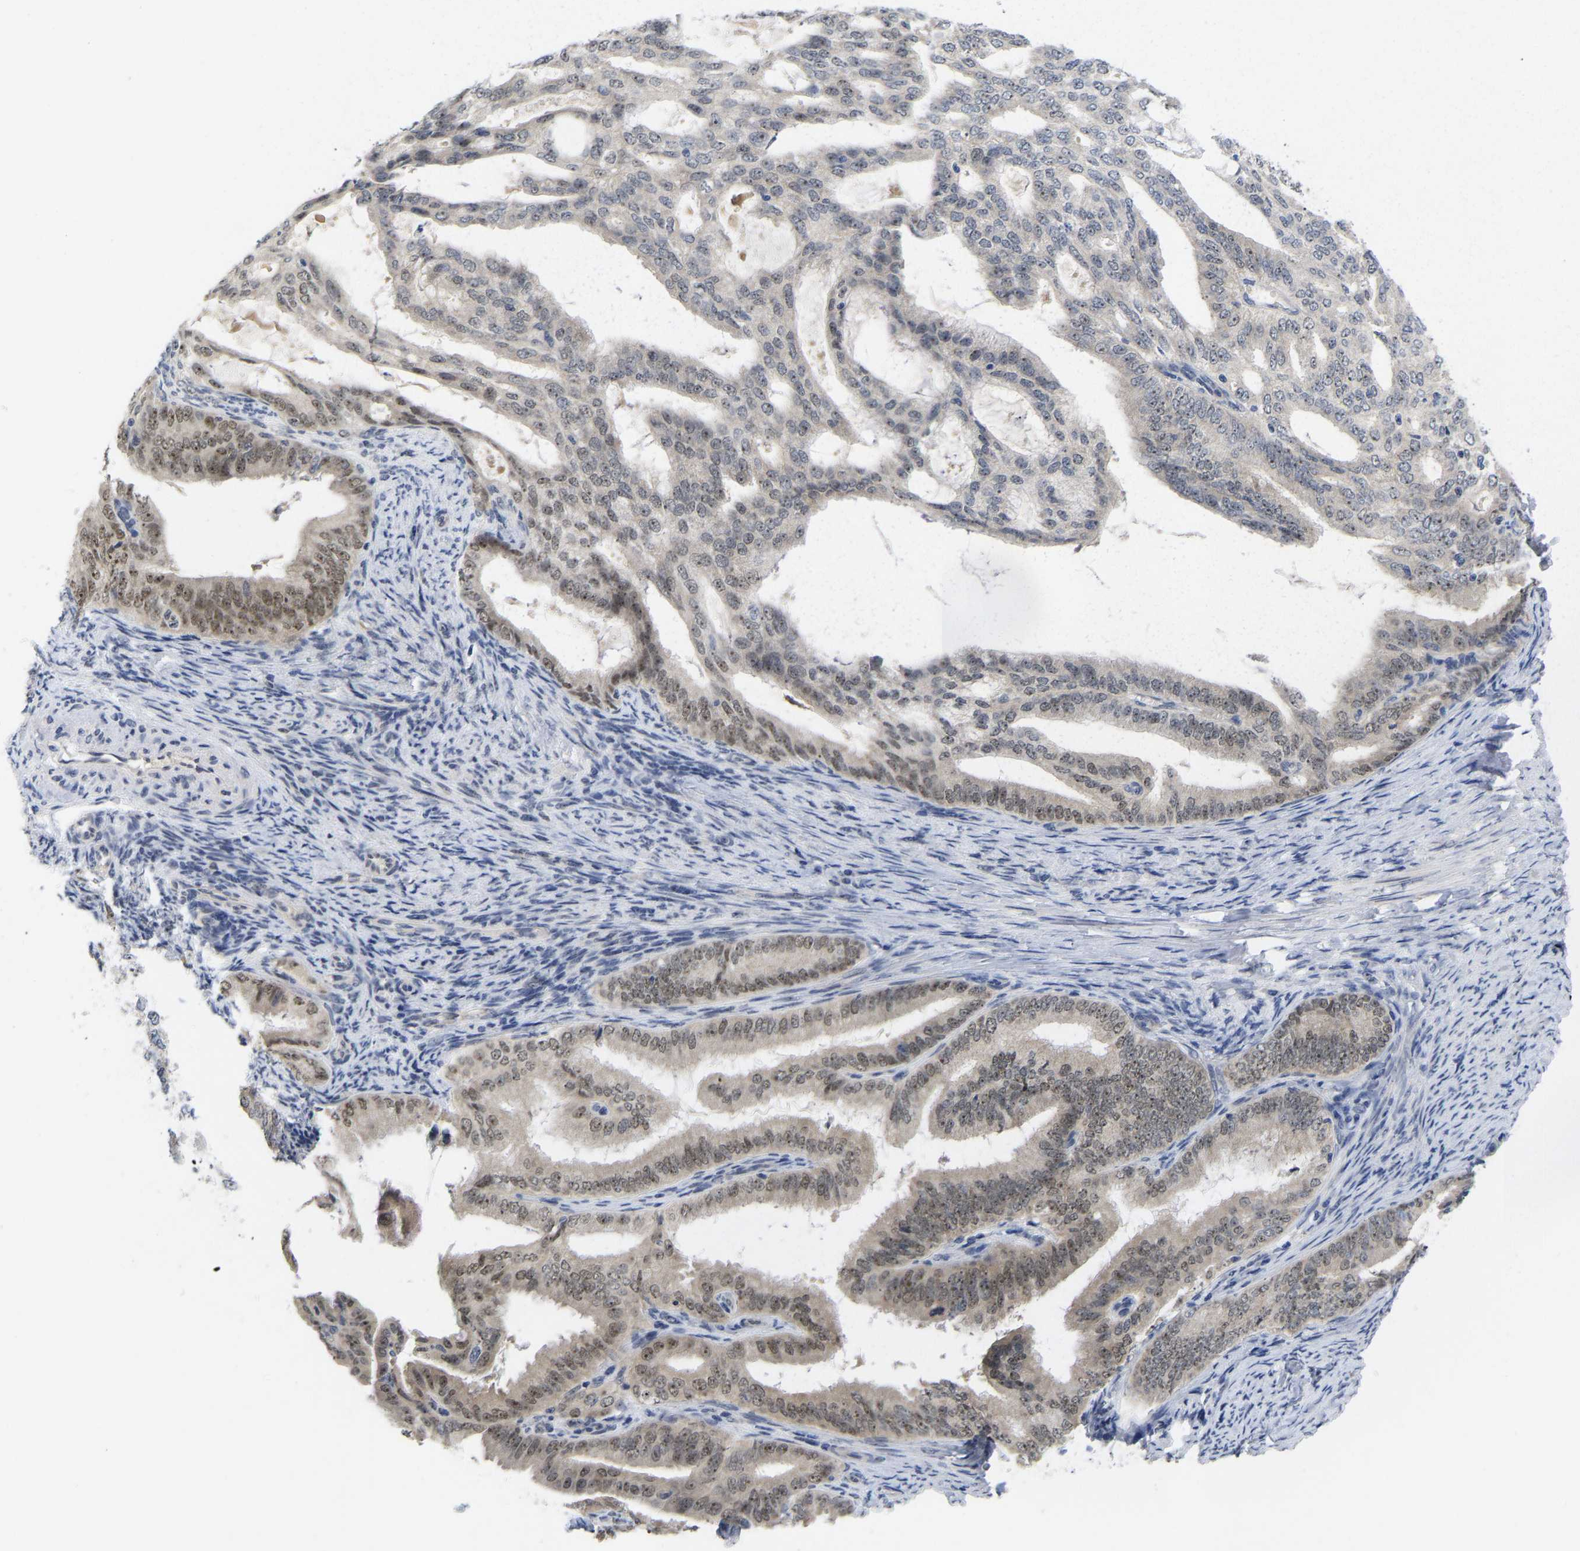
{"staining": {"intensity": "weak", "quantity": "<25%", "location": "nuclear"}, "tissue": "endometrial cancer", "cell_type": "Tumor cells", "image_type": "cancer", "snomed": [{"axis": "morphology", "description": "Adenocarcinoma, NOS"}, {"axis": "topography", "description": "Endometrium"}], "caption": "There is no significant expression in tumor cells of adenocarcinoma (endometrial).", "gene": "NLE1", "patient": {"sex": "female", "age": 58}}